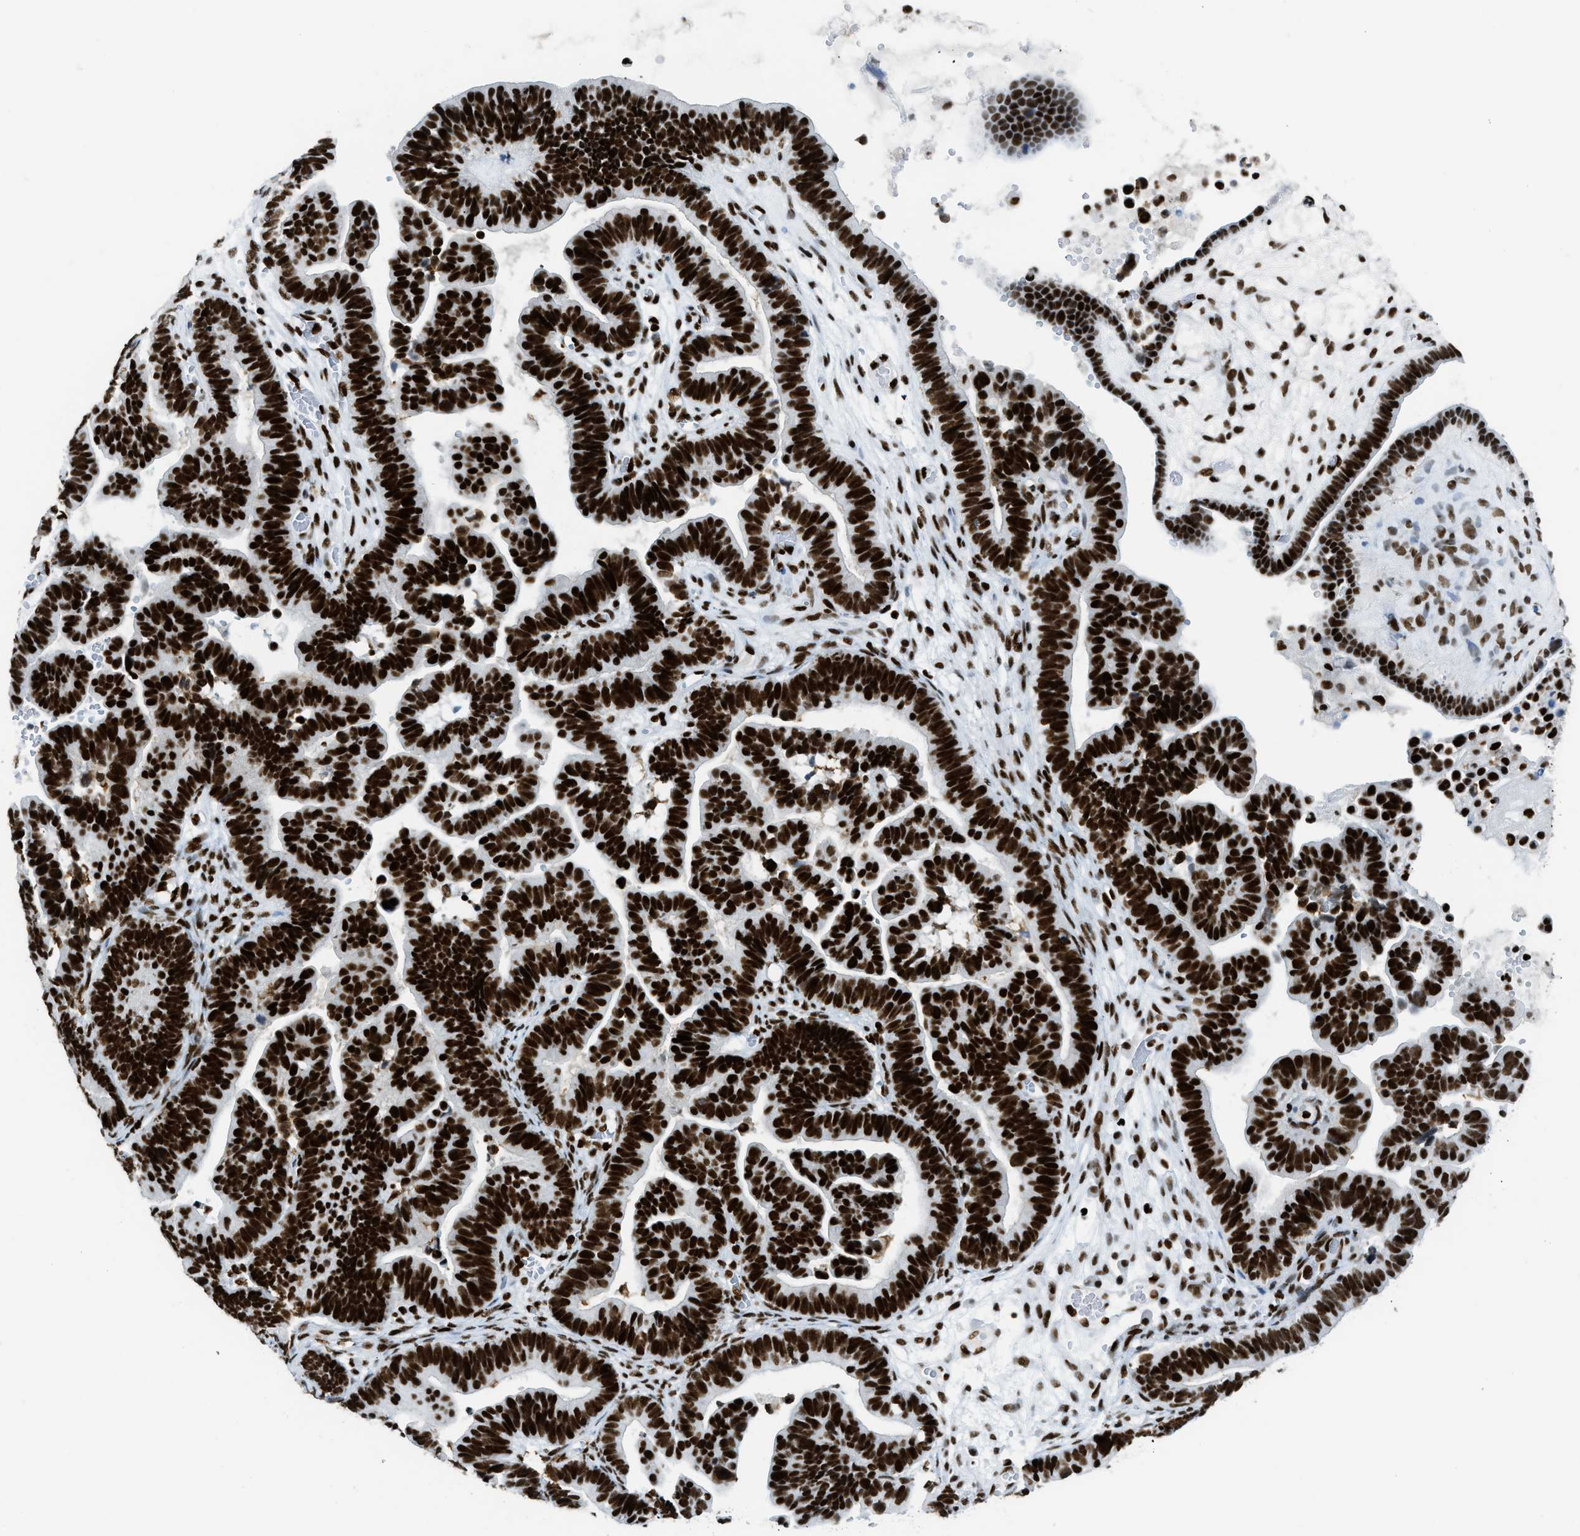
{"staining": {"intensity": "strong", "quantity": ">75%", "location": "nuclear"}, "tissue": "ovarian cancer", "cell_type": "Tumor cells", "image_type": "cancer", "snomed": [{"axis": "morphology", "description": "Cystadenocarcinoma, serous, NOS"}, {"axis": "topography", "description": "Ovary"}], "caption": "This is an image of immunohistochemistry staining of ovarian cancer, which shows strong expression in the nuclear of tumor cells.", "gene": "PIF1", "patient": {"sex": "female", "age": 56}}